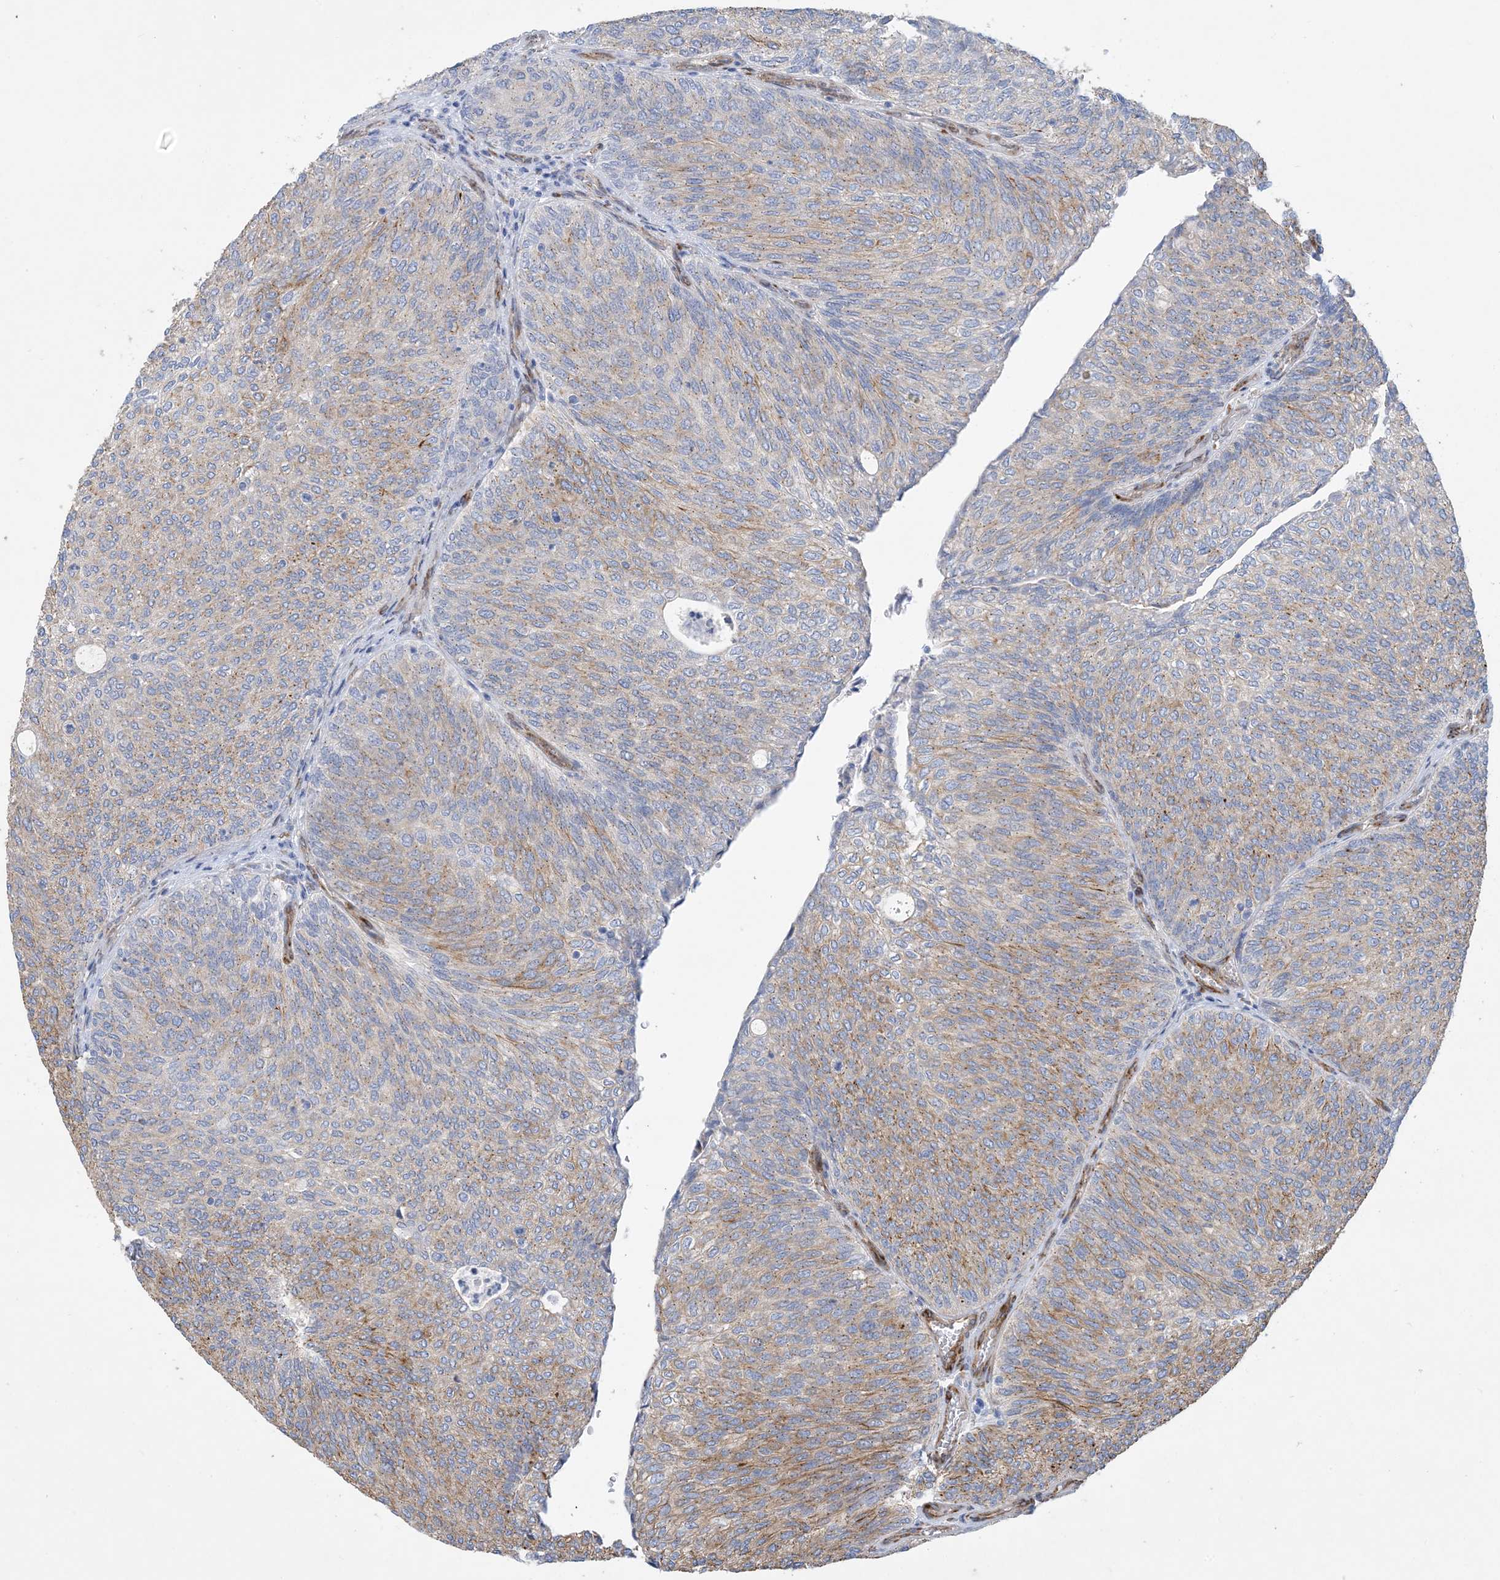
{"staining": {"intensity": "moderate", "quantity": "25%-75%", "location": "cytoplasmic/membranous"}, "tissue": "urothelial cancer", "cell_type": "Tumor cells", "image_type": "cancer", "snomed": [{"axis": "morphology", "description": "Urothelial carcinoma, Low grade"}, {"axis": "topography", "description": "Urinary bladder"}], "caption": "Low-grade urothelial carcinoma stained with DAB (3,3'-diaminobenzidine) IHC demonstrates medium levels of moderate cytoplasmic/membranous expression in about 25%-75% of tumor cells. (IHC, brightfield microscopy, high magnification).", "gene": "RBMS3", "patient": {"sex": "female", "age": 79}}